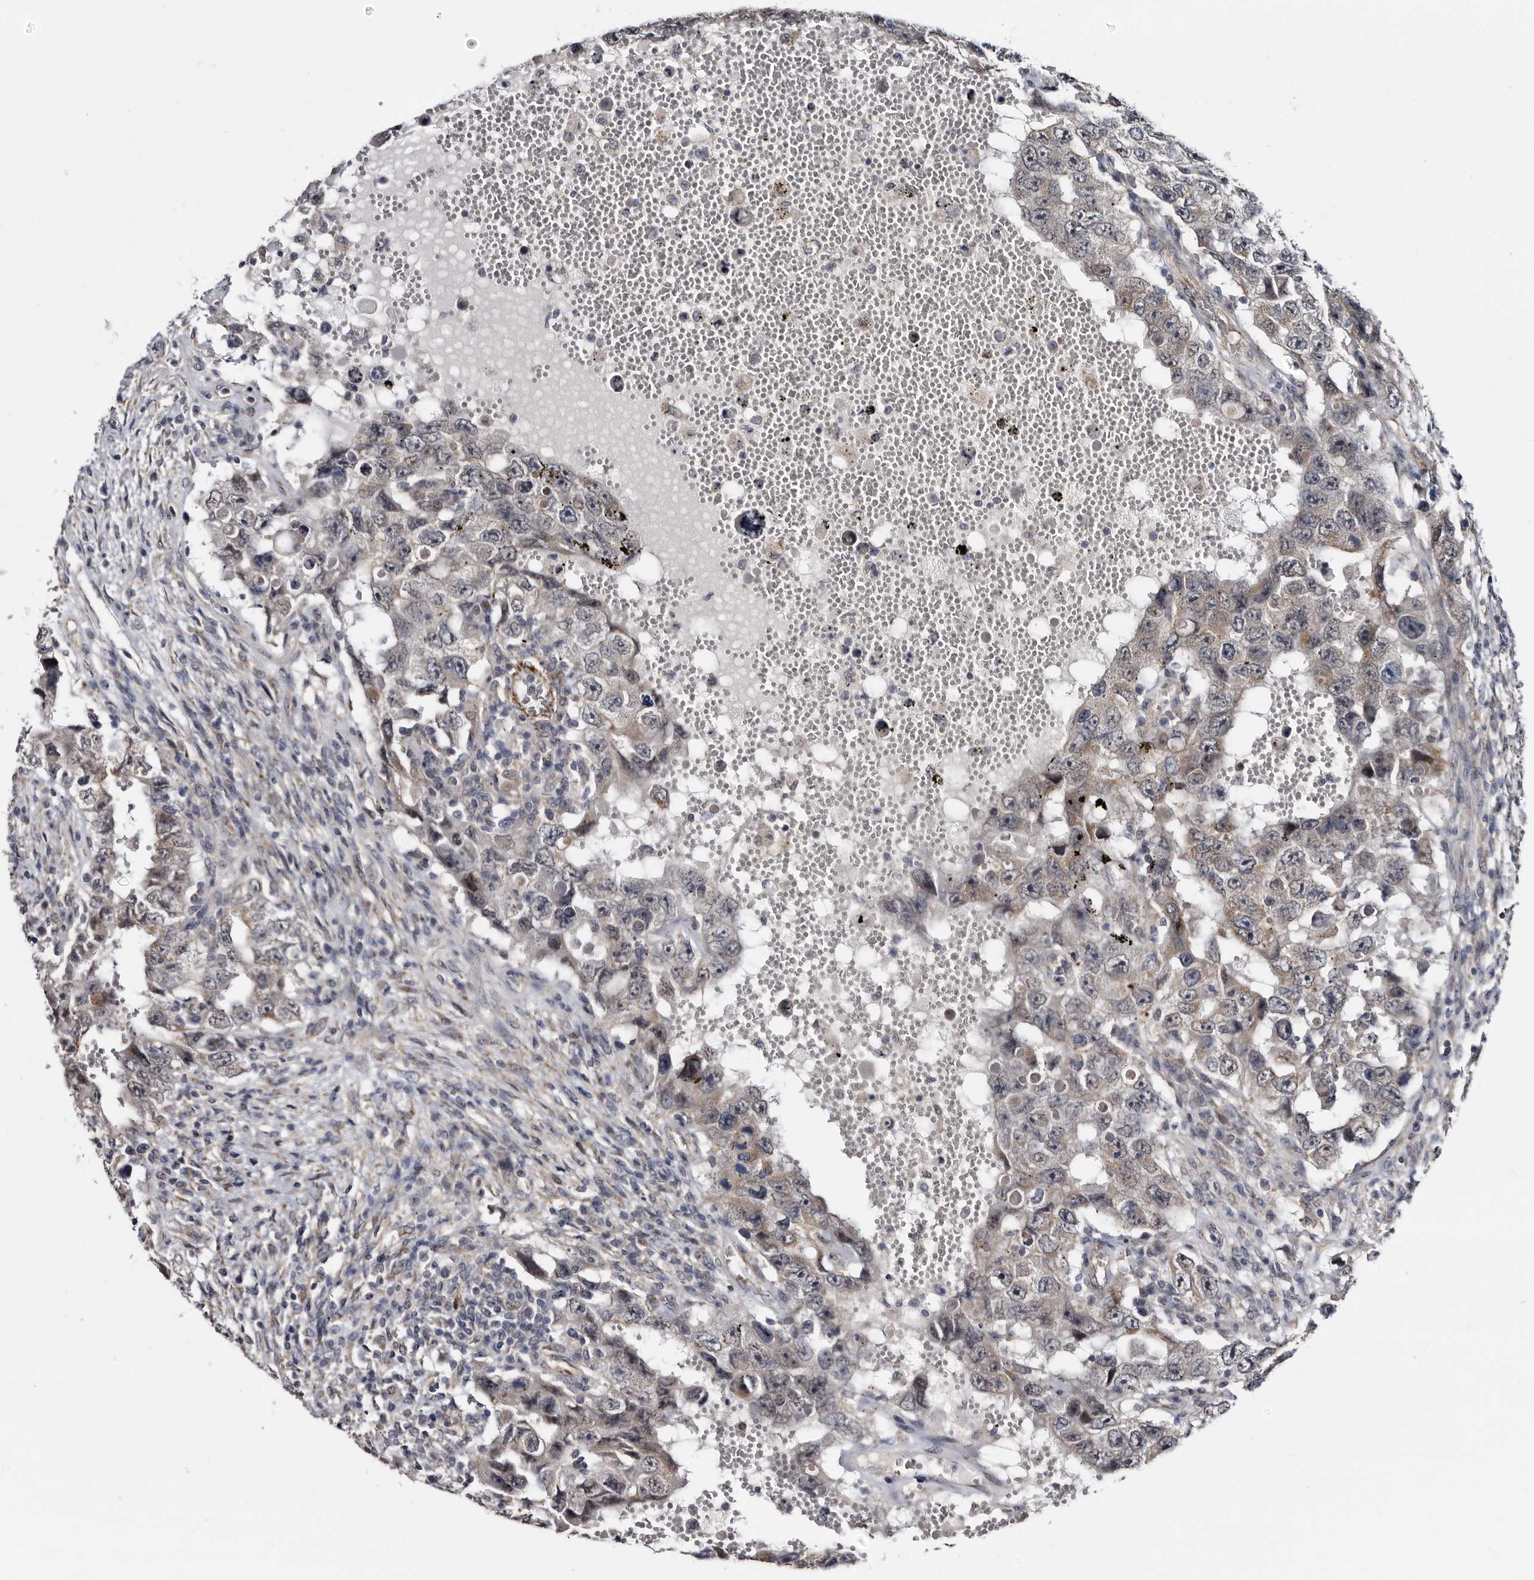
{"staining": {"intensity": "negative", "quantity": "none", "location": "none"}, "tissue": "testis cancer", "cell_type": "Tumor cells", "image_type": "cancer", "snomed": [{"axis": "morphology", "description": "Carcinoma, Embryonal, NOS"}, {"axis": "topography", "description": "Testis"}], "caption": "An immunohistochemistry histopathology image of testis cancer (embryonal carcinoma) is shown. There is no staining in tumor cells of testis cancer (embryonal carcinoma).", "gene": "ARMCX2", "patient": {"sex": "male", "age": 26}}